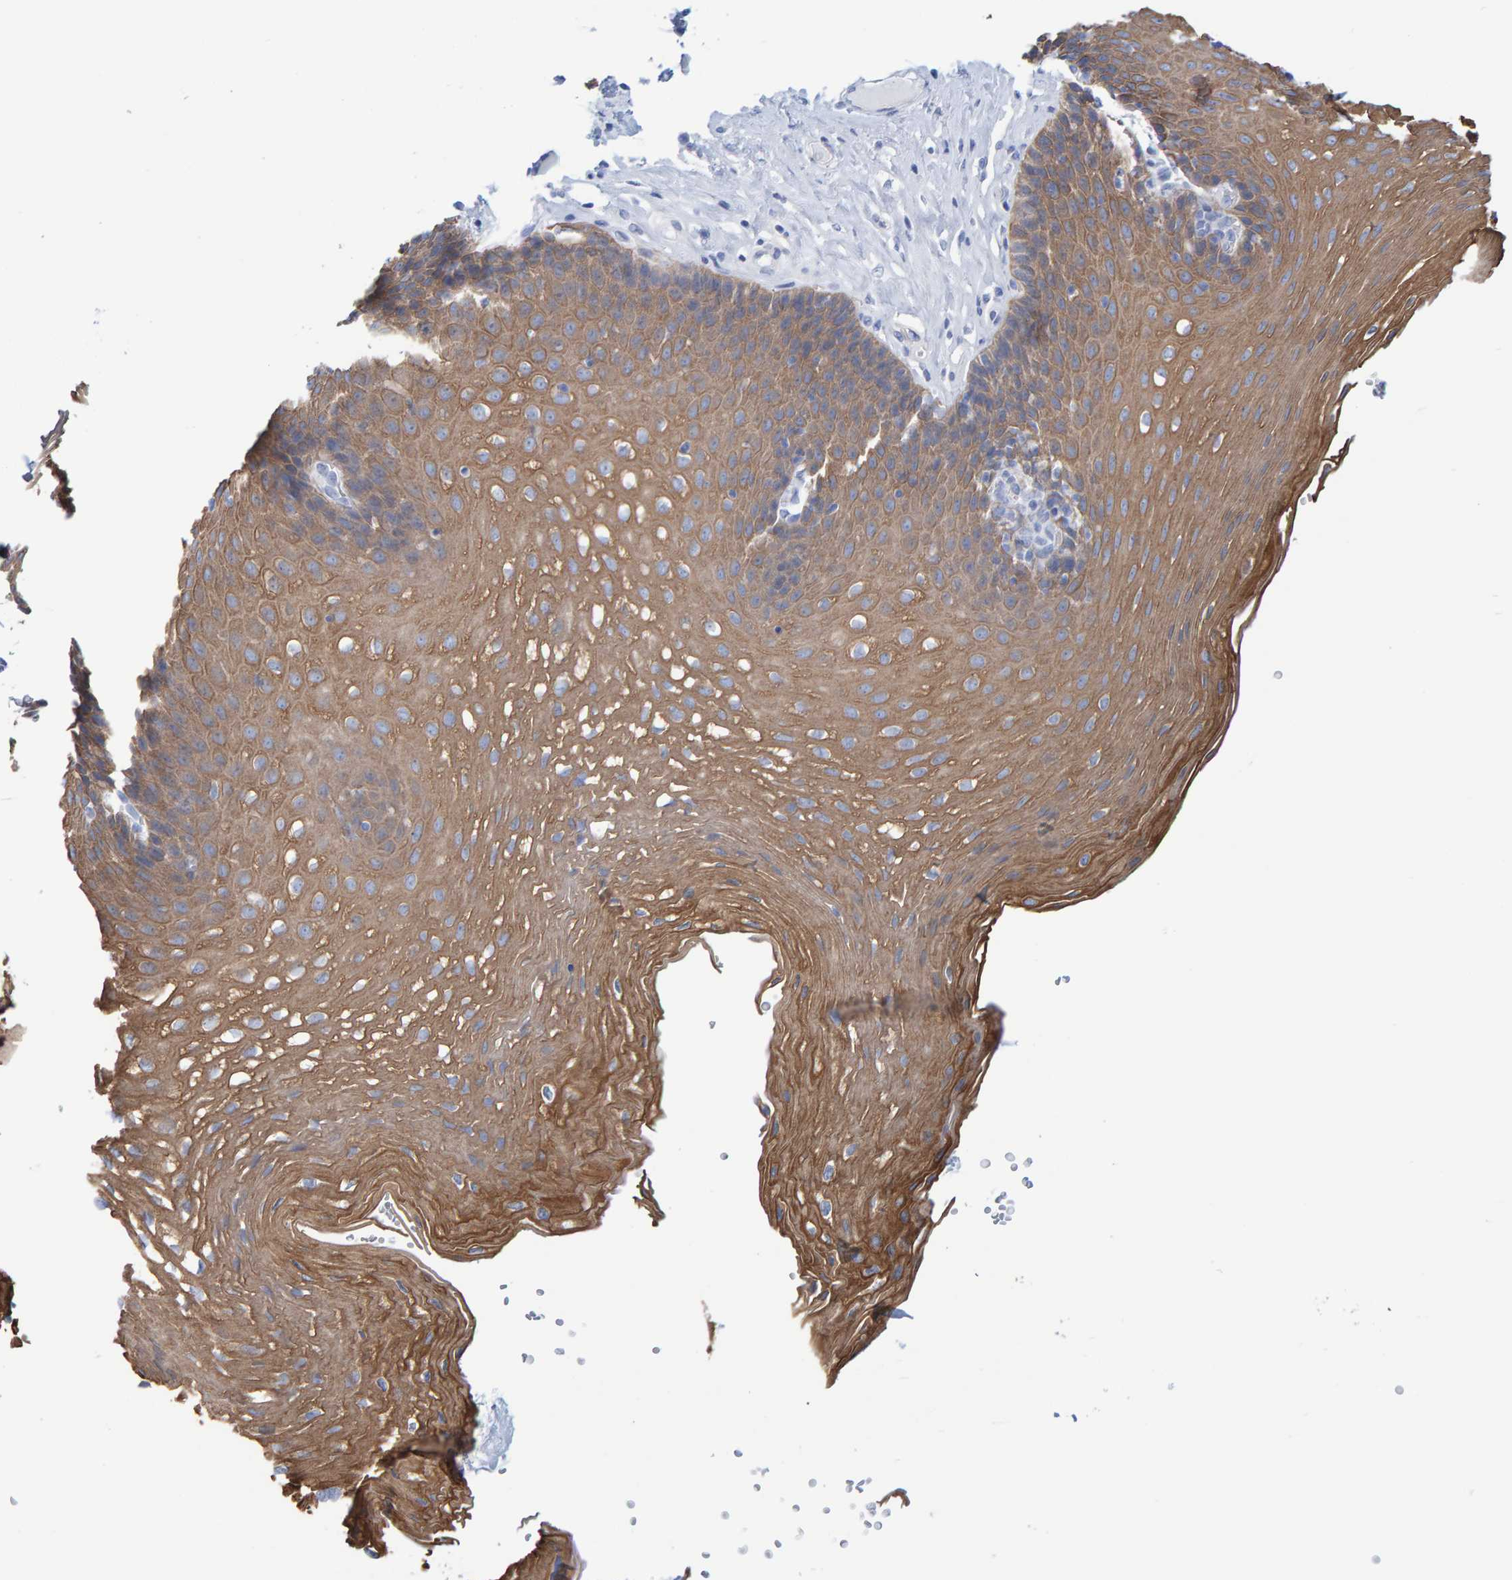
{"staining": {"intensity": "moderate", "quantity": ">75%", "location": "cytoplasmic/membranous"}, "tissue": "esophagus", "cell_type": "Squamous epithelial cells", "image_type": "normal", "snomed": [{"axis": "morphology", "description": "Normal tissue, NOS"}, {"axis": "topography", "description": "Esophagus"}], "caption": "DAB immunohistochemical staining of unremarkable human esophagus shows moderate cytoplasmic/membranous protein positivity in approximately >75% of squamous epithelial cells.", "gene": "JAKMIP3", "patient": {"sex": "female", "age": 66}}